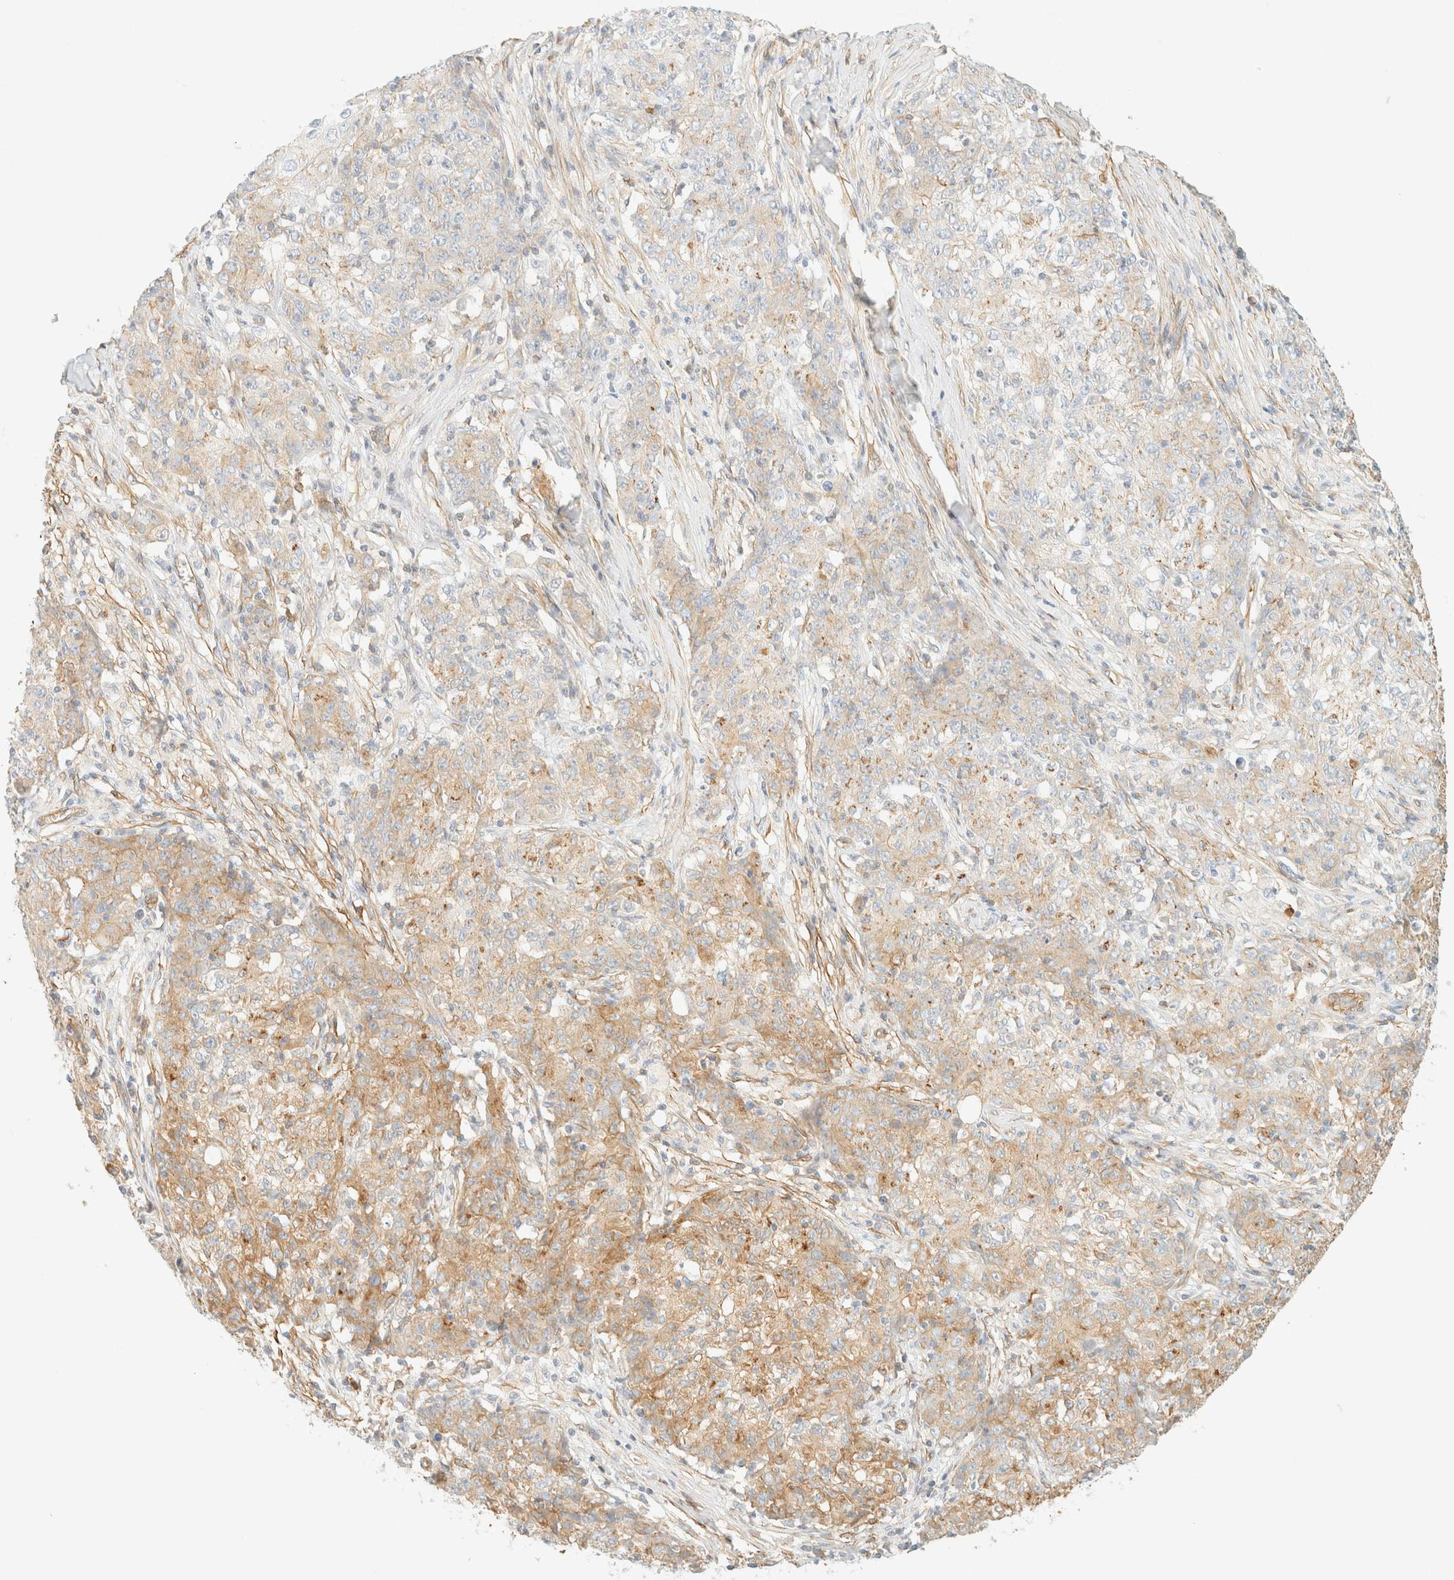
{"staining": {"intensity": "moderate", "quantity": "<25%", "location": "cytoplasmic/membranous"}, "tissue": "ovarian cancer", "cell_type": "Tumor cells", "image_type": "cancer", "snomed": [{"axis": "morphology", "description": "Carcinoma, endometroid"}, {"axis": "topography", "description": "Ovary"}], "caption": "Moderate cytoplasmic/membranous protein staining is seen in approximately <25% of tumor cells in endometroid carcinoma (ovarian).", "gene": "OTOP2", "patient": {"sex": "female", "age": 42}}